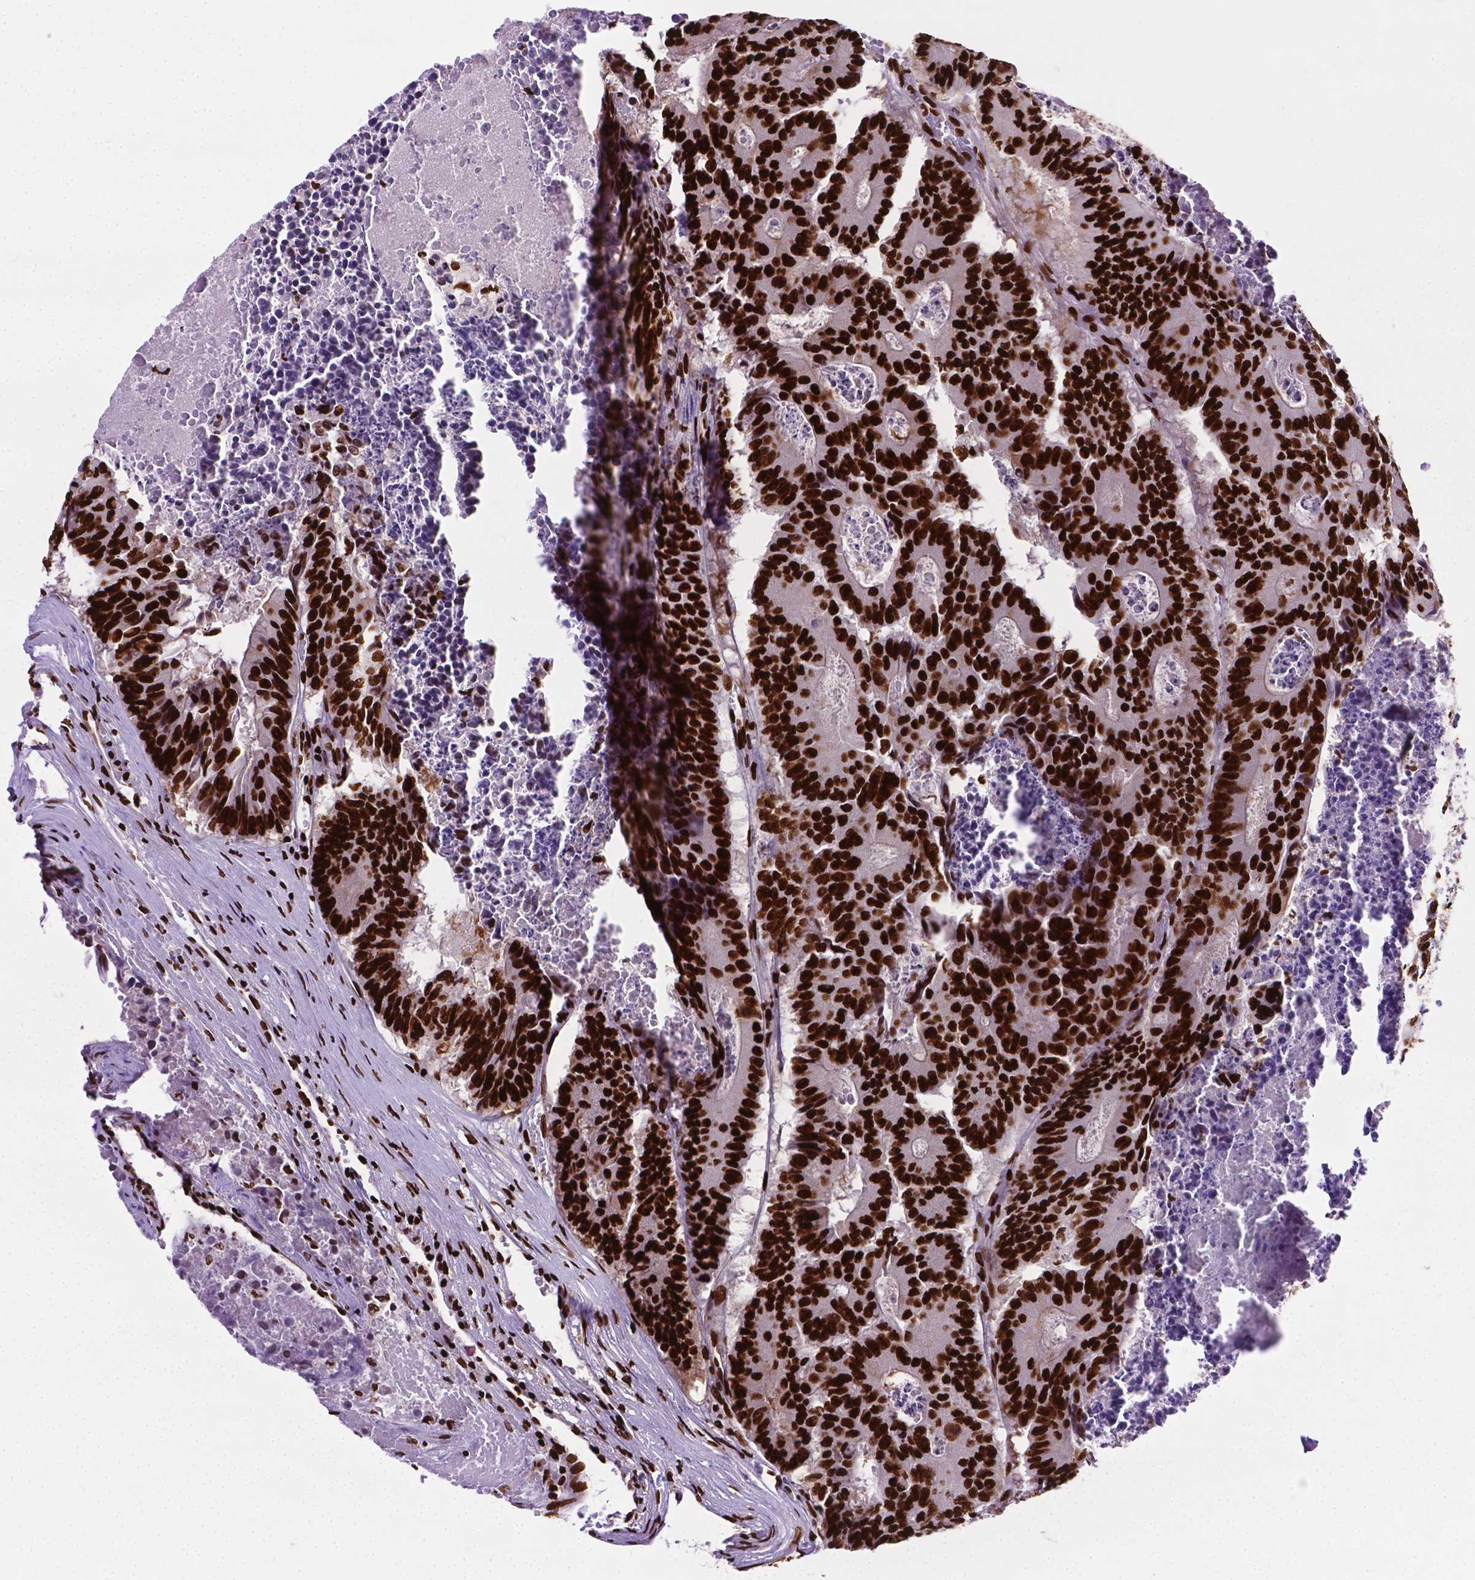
{"staining": {"intensity": "strong", "quantity": ">75%", "location": "nuclear"}, "tissue": "colorectal cancer", "cell_type": "Tumor cells", "image_type": "cancer", "snomed": [{"axis": "morphology", "description": "Adenocarcinoma, NOS"}, {"axis": "topography", "description": "Colon"}], "caption": "The immunohistochemical stain shows strong nuclear staining in tumor cells of colorectal adenocarcinoma tissue.", "gene": "SMIM5", "patient": {"sex": "male", "age": 87}}